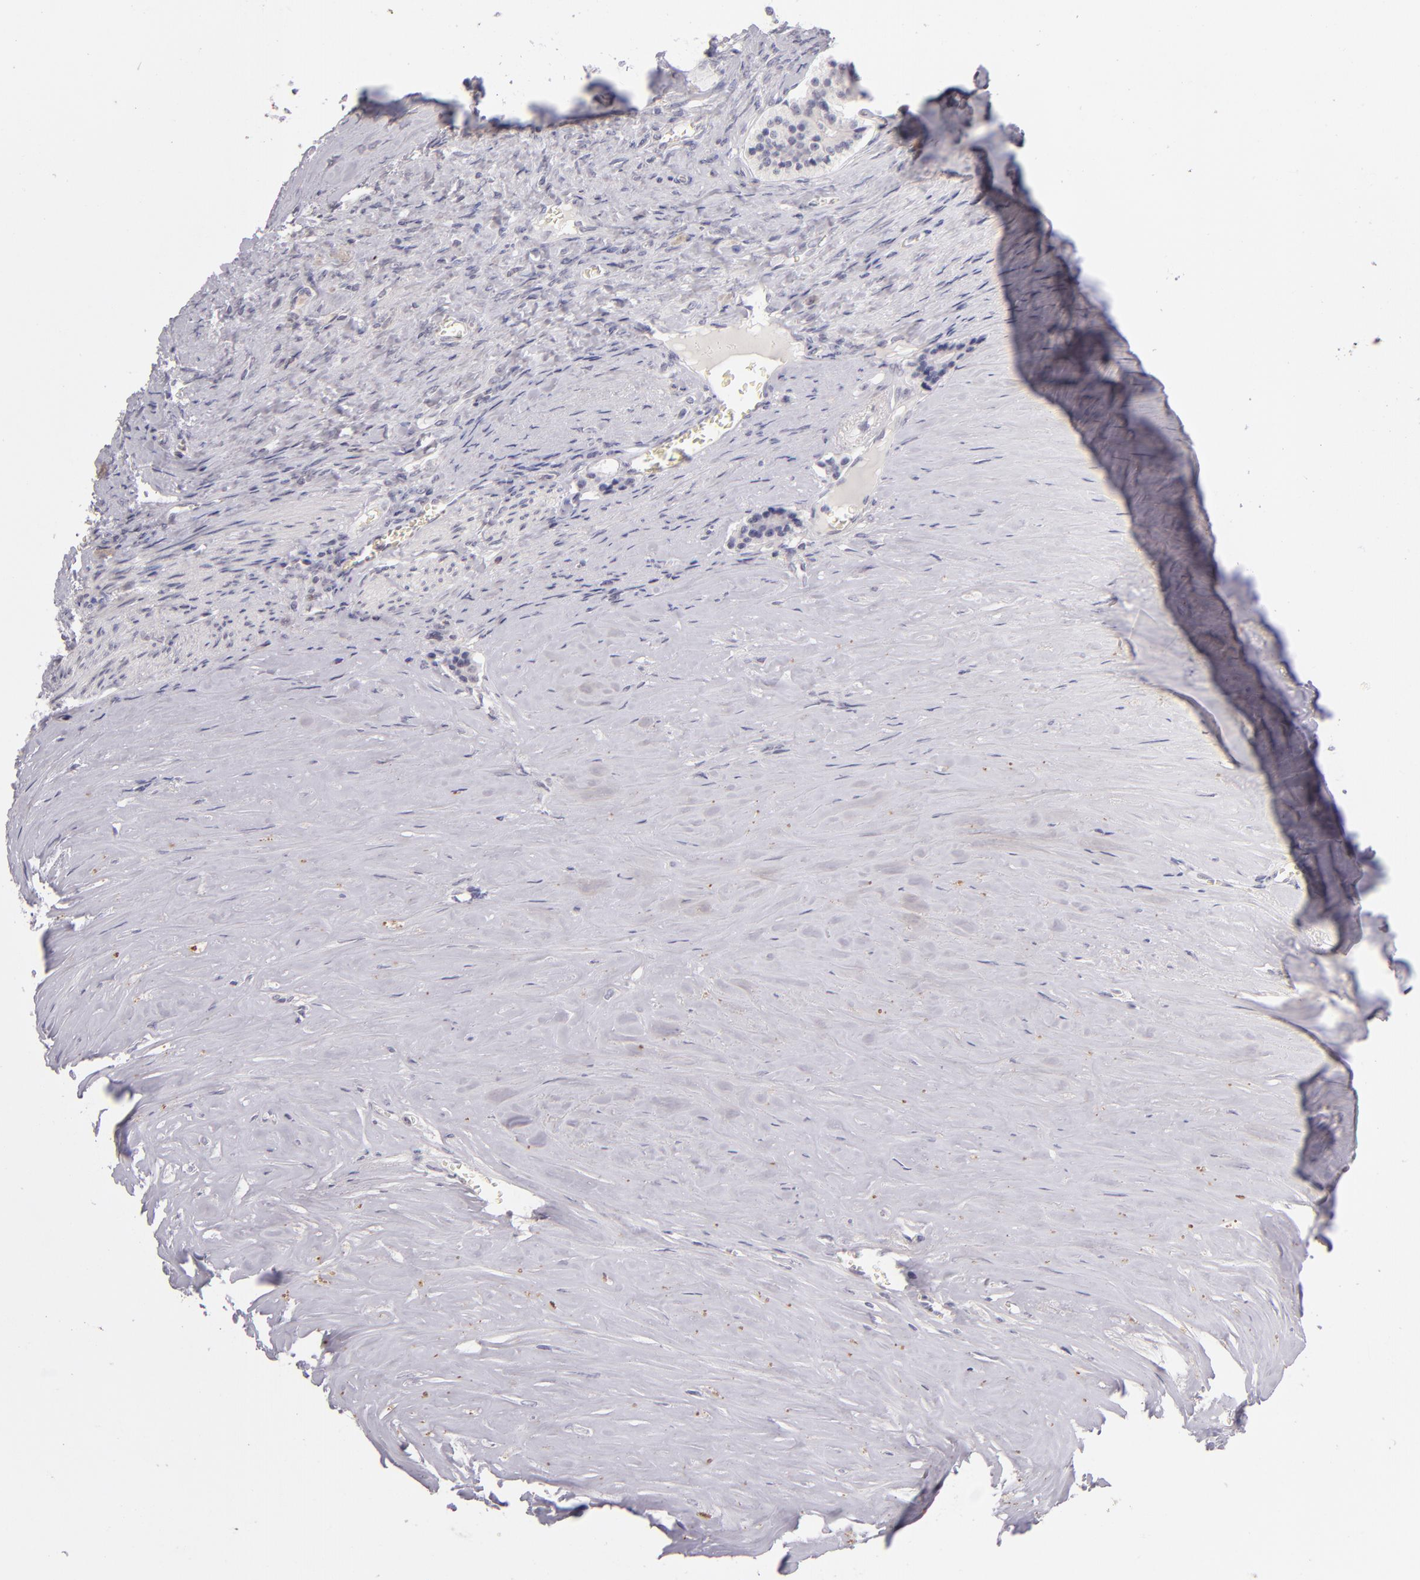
{"staining": {"intensity": "negative", "quantity": "none", "location": "none"}, "tissue": "carcinoid", "cell_type": "Tumor cells", "image_type": "cancer", "snomed": [{"axis": "morphology", "description": "Carcinoid, malignant, NOS"}, {"axis": "topography", "description": "Small intestine"}], "caption": "DAB immunohistochemical staining of human carcinoid (malignant) displays no significant positivity in tumor cells.", "gene": "CD40", "patient": {"sex": "male", "age": 63}}